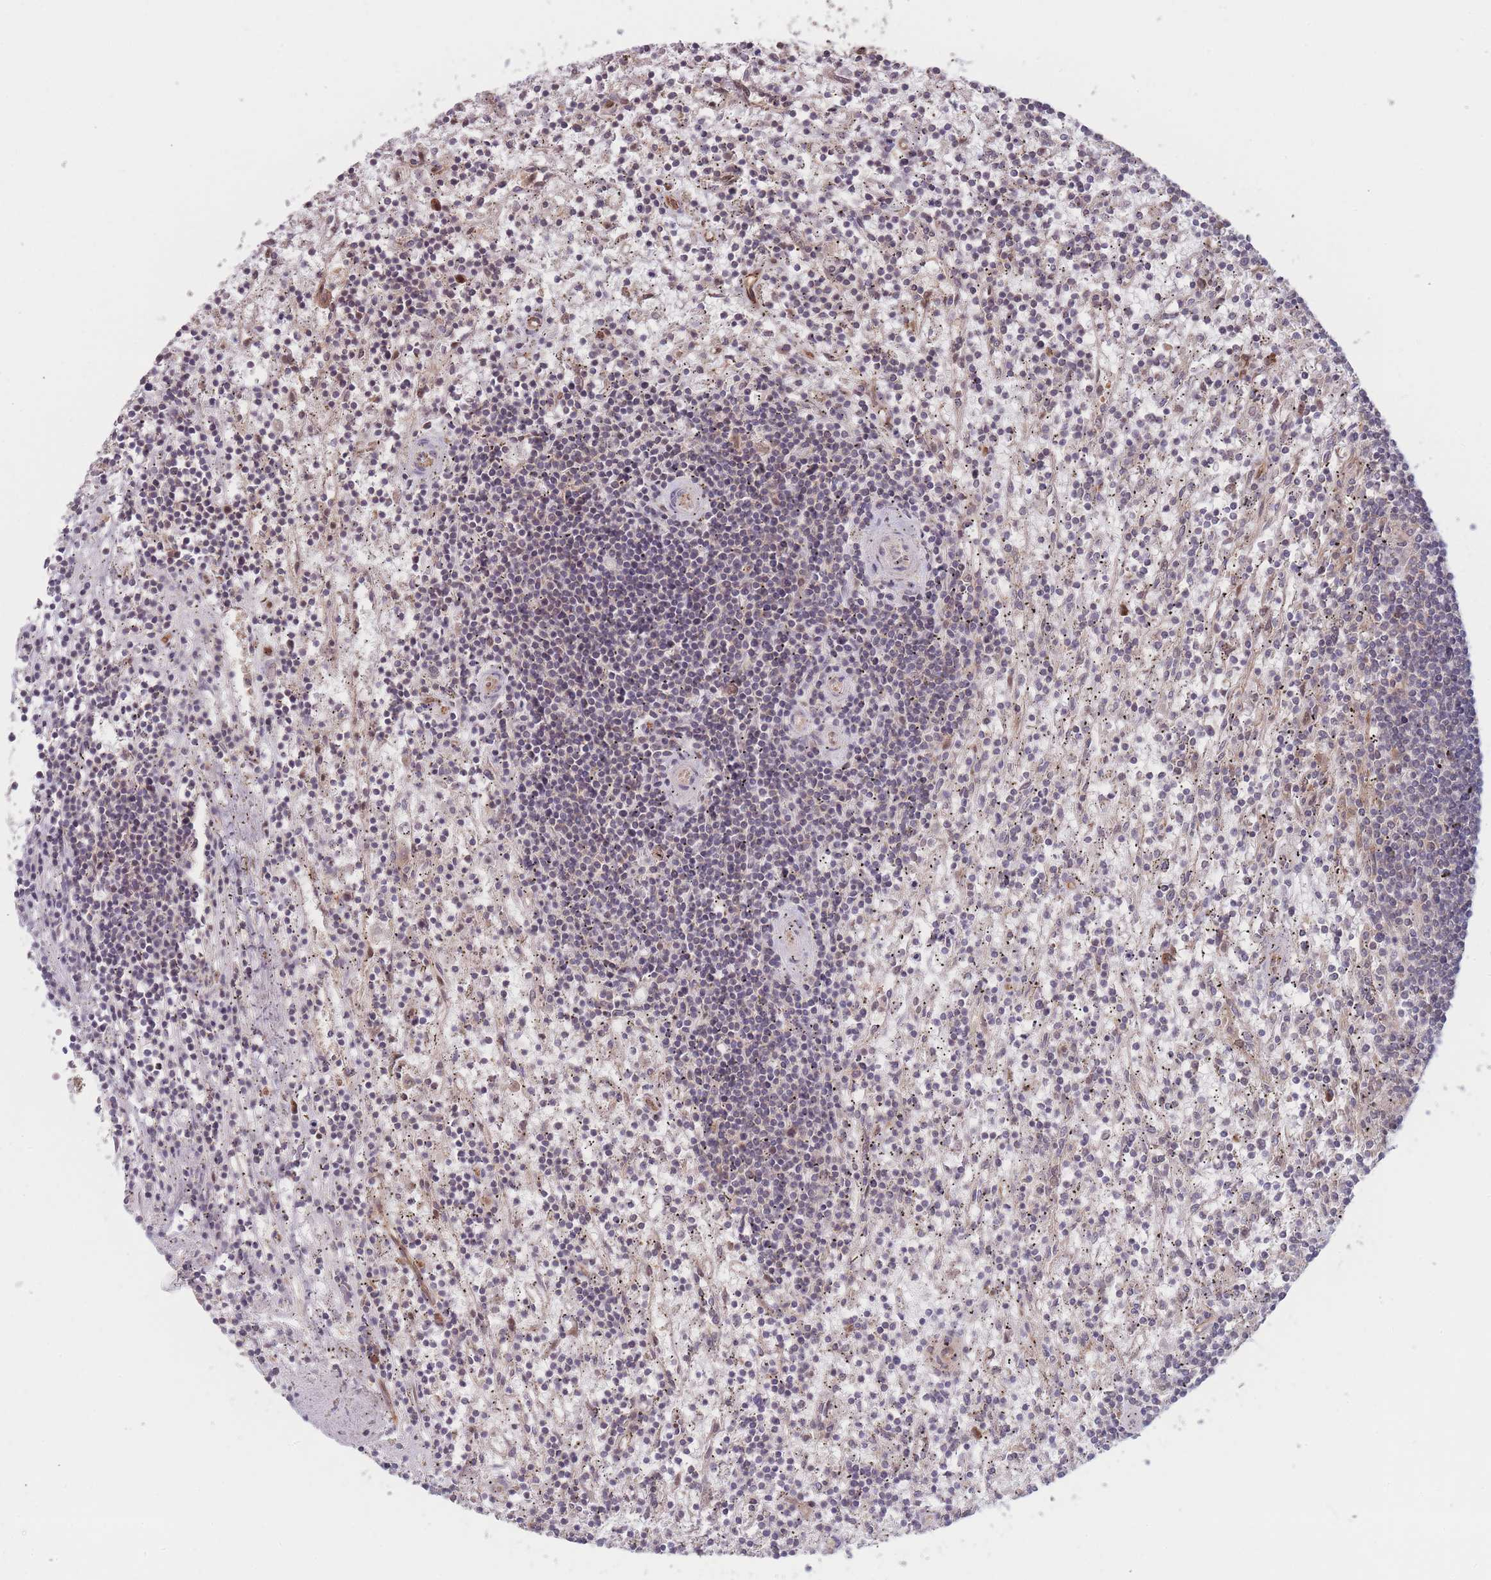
{"staining": {"intensity": "negative", "quantity": "none", "location": "none"}, "tissue": "lymphoma", "cell_type": "Tumor cells", "image_type": "cancer", "snomed": [{"axis": "morphology", "description": "Malignant lymphoma, non-Hodgkin's type, Low grade"}, {"axis": "topography", "description": "Spleen"}], "caption": "DAB immunohistochemical staining of human lymphoma displays no significant expression in tumor cells. (Brightfield microscopy of DAB (3,3'-diaminobenzidine) immunohistochemistry (IHC) at high magnification).", "gene": "RPS18", "patient": {"sex": "male", "age": 76}}